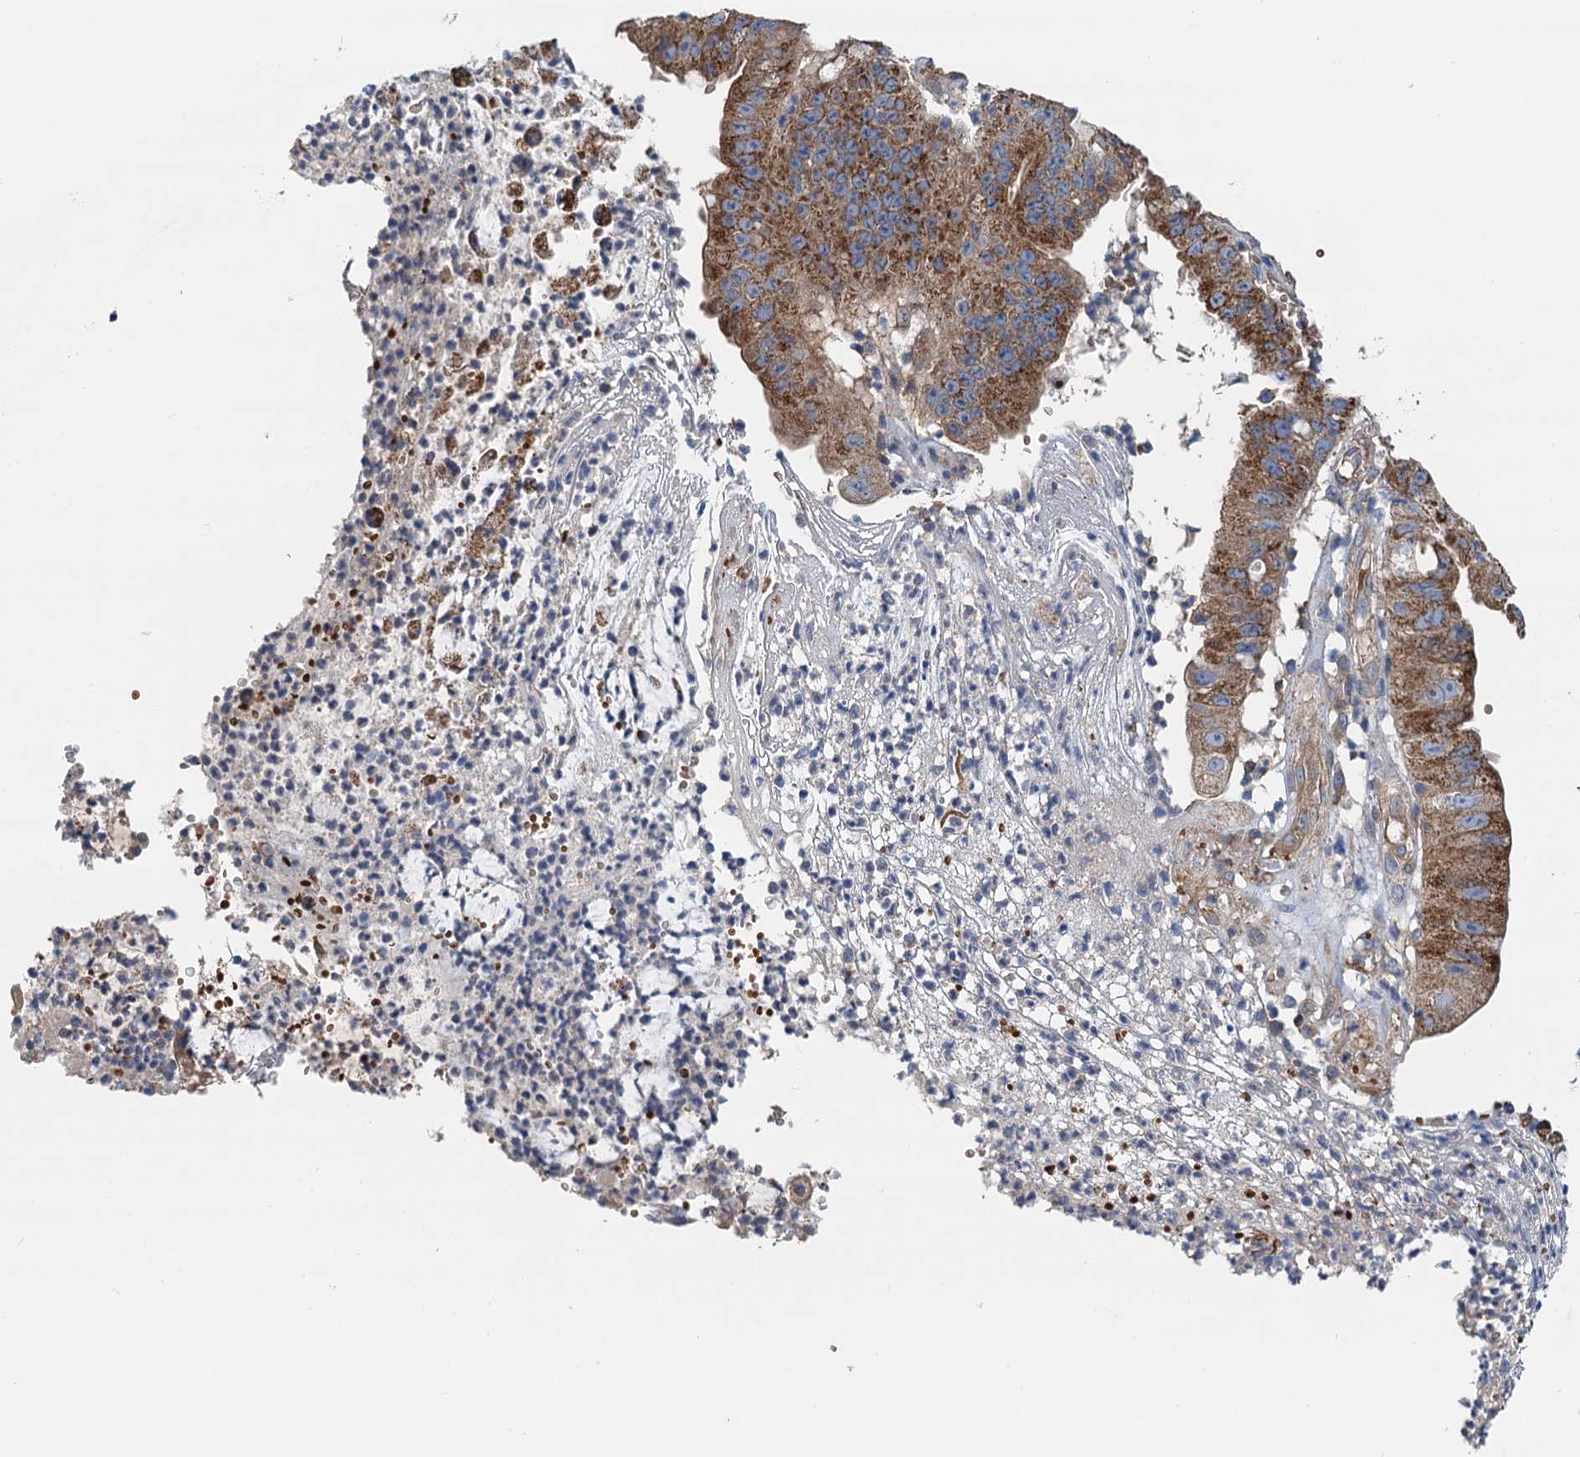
{"staining": {"intensity": "strong", "quantity": ">75%", "location": "cytoplasmic/membranous"}, "tissue": "stomach cancer", "cell_type": "Tumor cells", "image_type": "cancer", "snomed": [{"axis": "morphology", "description": "Adenocarcinoma, NOS"}, {"axis": "topography", "description": "Stomach"}], "caption": "Stomach cancer stained with DAB IHC demonstrates high levels of strong cytoplasmic/membranous expression in about >75% of tumor cells.", "gene": "ROGDI", "patient": {"sex": "male", "age": 59}}